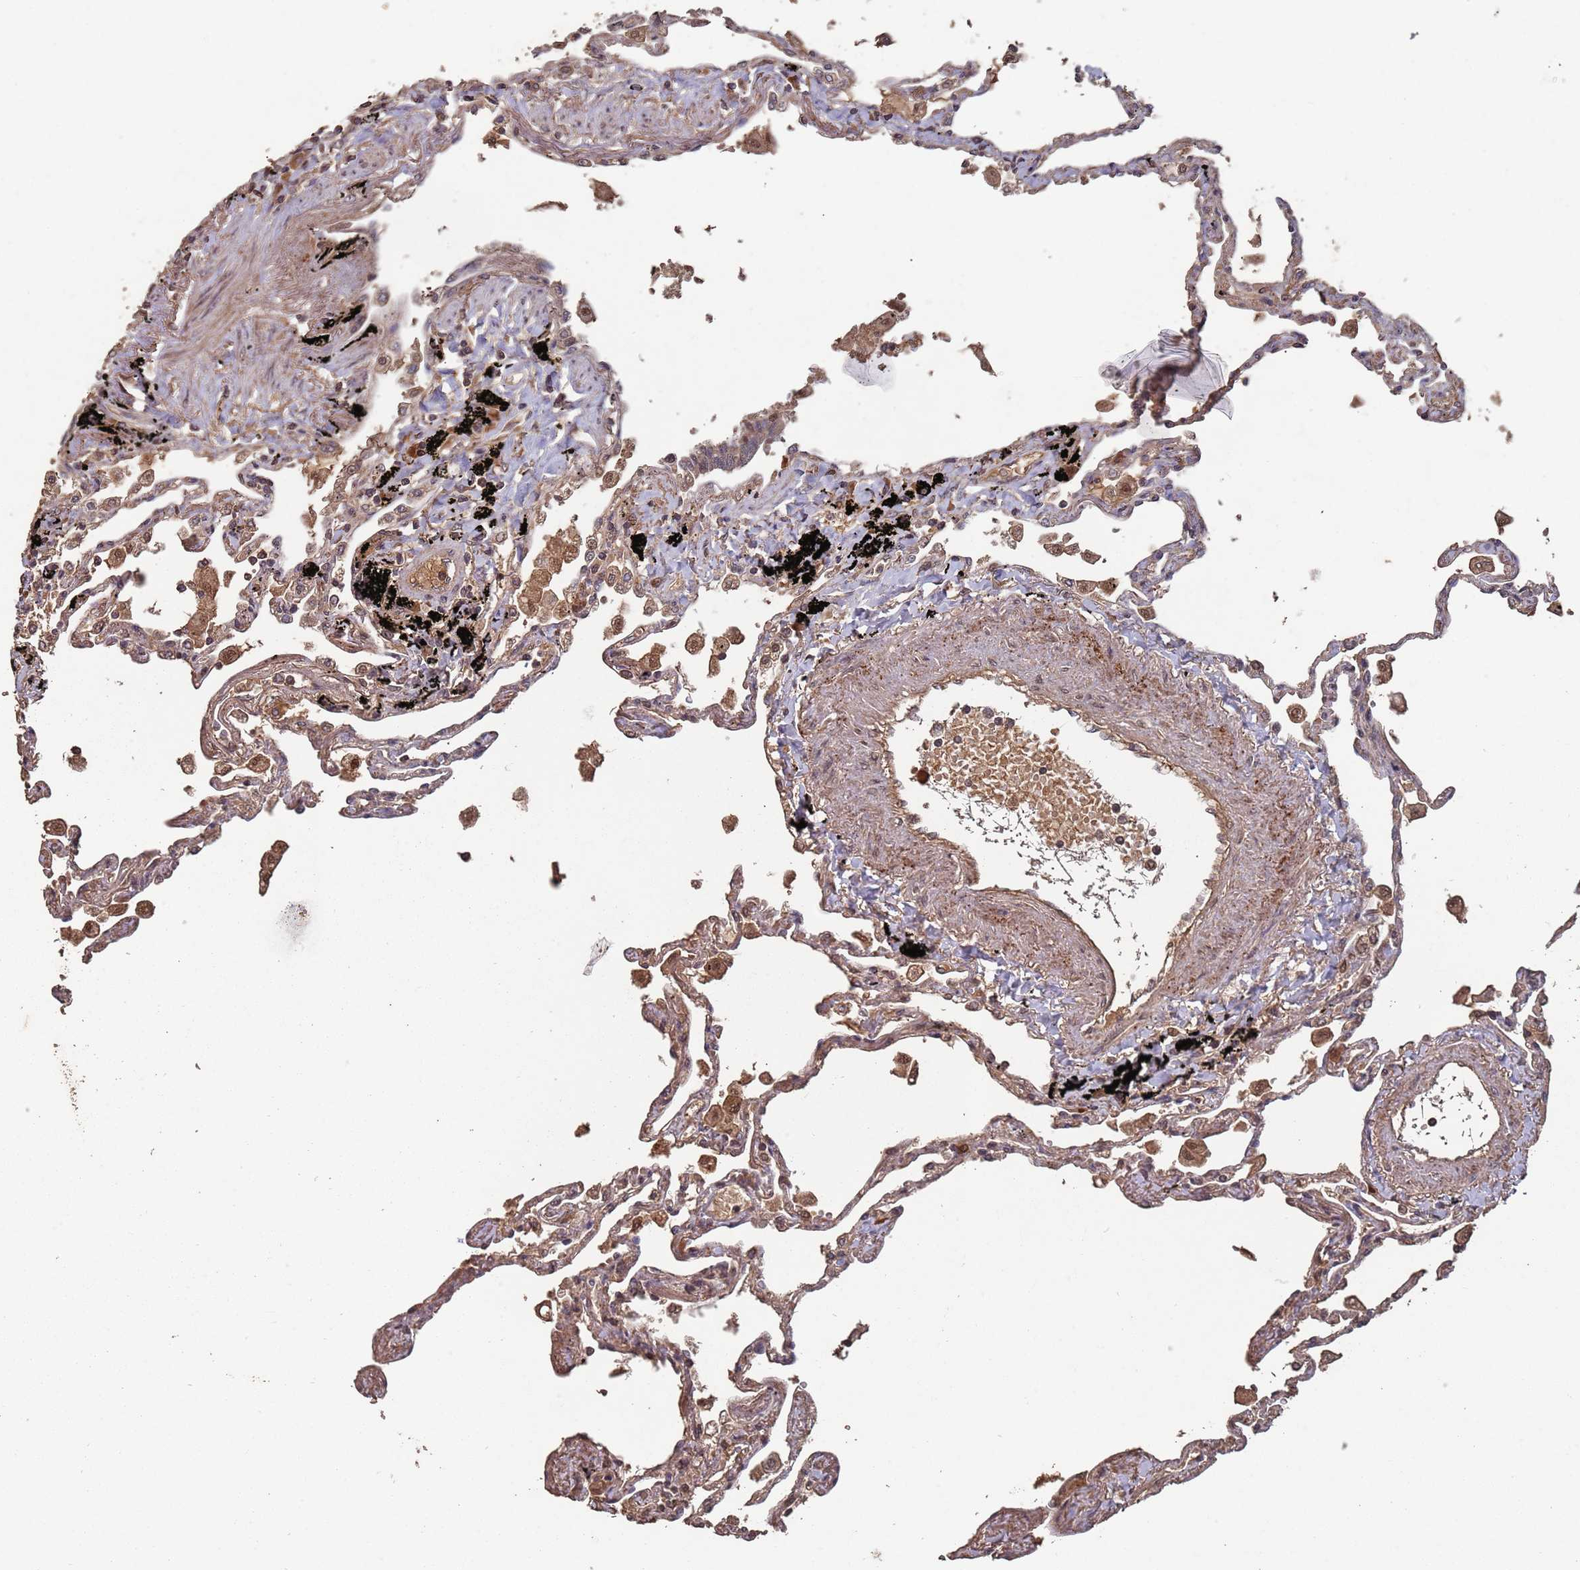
{"staining": {"intensity": "moderate", "quantity": "25%-75%", "location": "cytoplasmic/membranous,nuclear"}, "tissue": "lung", "cell_type": "Alveolar cells", "image_type": "normal", "snomed": [{"axis": "morphology", "description": "Normal tissue, NOS"}, {"axis": "topography", "description": "Lung"}], "caption": "Alveolar cells demonstrate medium levels of moderate cytoplasmic/membranous,nuclear staining in approximately 25%-75% of cells in normal human lung.", "gene": "FRAT1", "patient": {"sex": "female", "age": 67}}